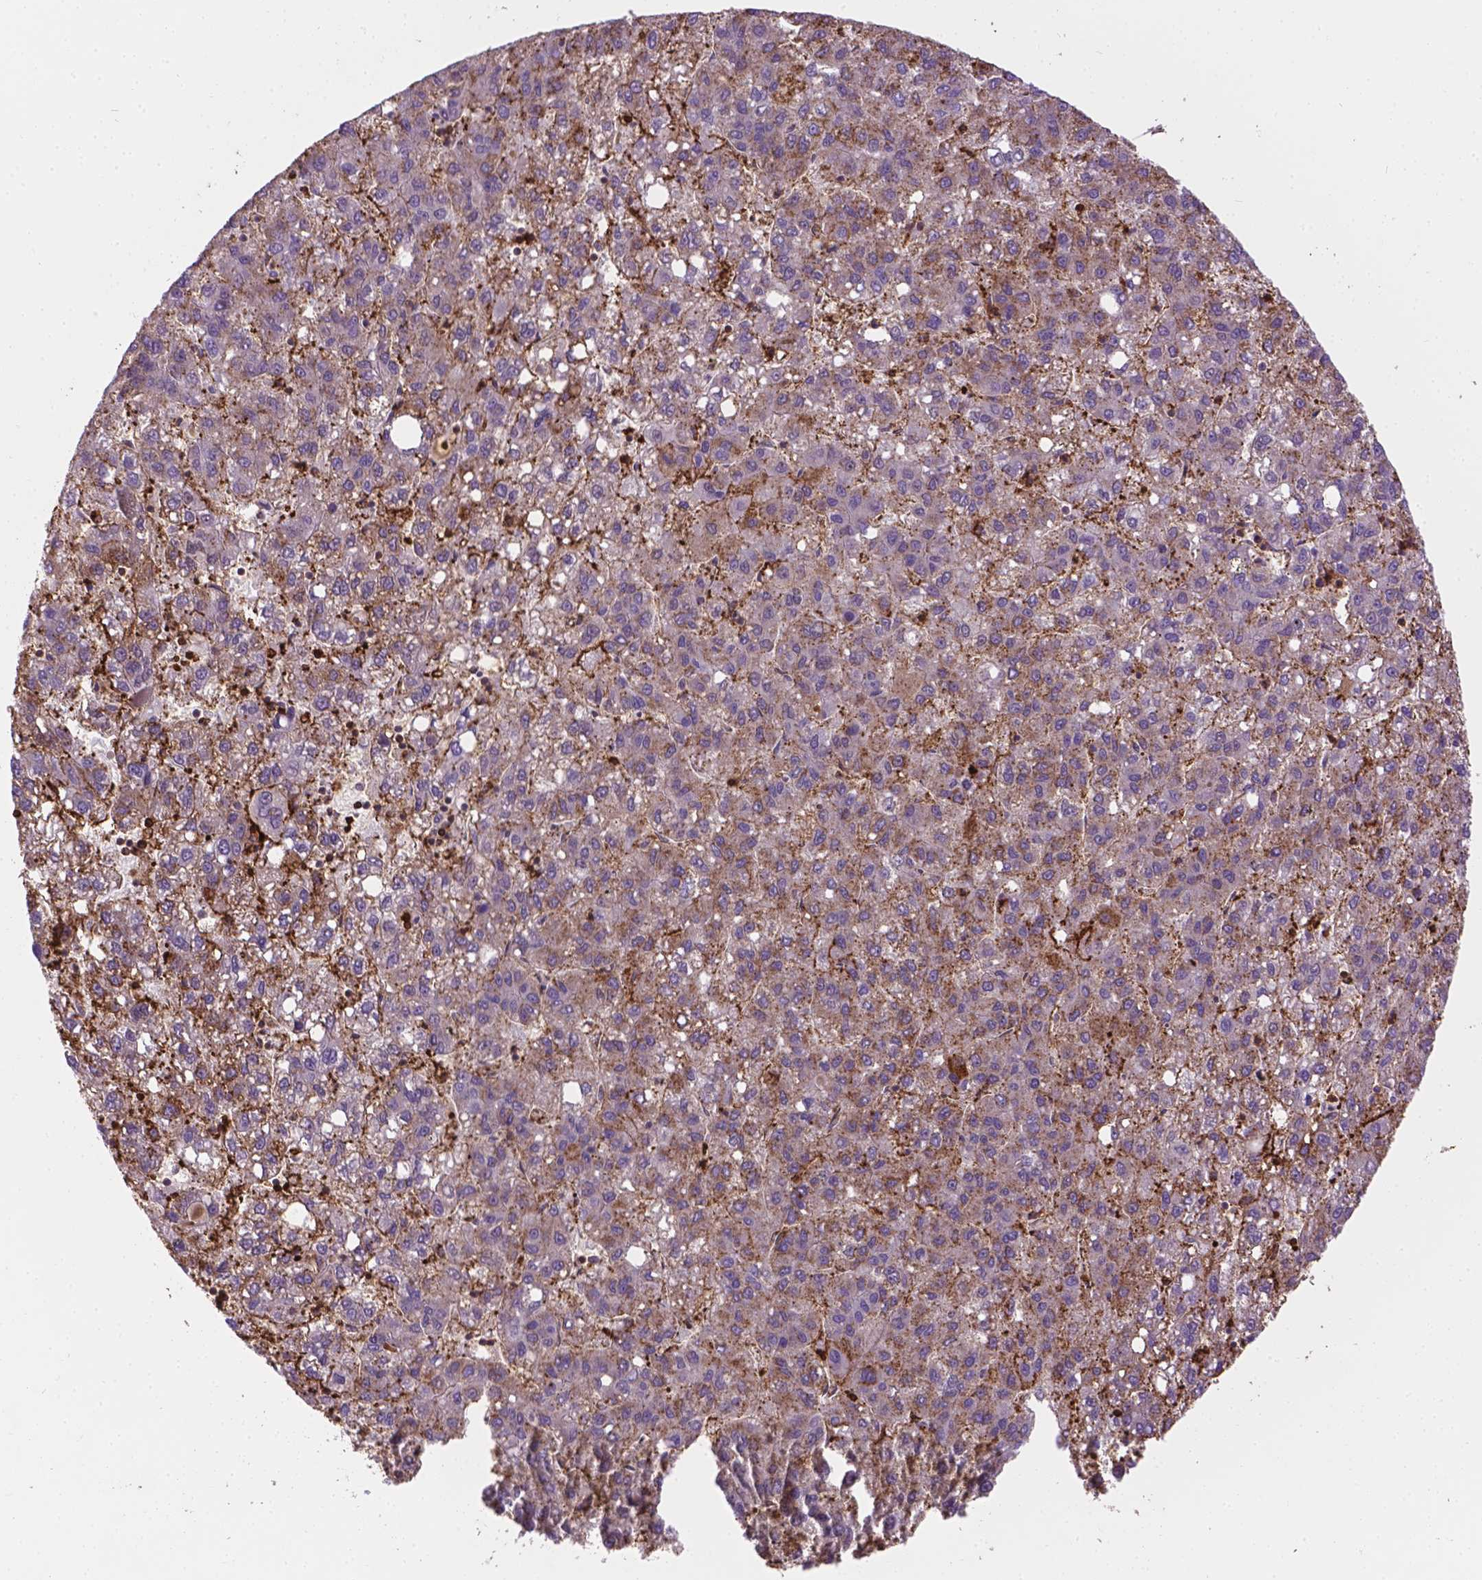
{"staining": {"intensity": "negative", "quantity": "none", "location": "none"}, "tissue": "liver cancer", "cell_type": "Tumor cells", "image_type": "cancer", "snomed": [{"axis": "morphology", "description": "Carcinoma, Hepatocellular, NOS"}, {"axis": "topography", "description": "Liver"}], "caption": "Tumor cells show no significant protein staining in liver cancer.", "gene": "ACAD10", "patient": {"sex": "female", "age": 82}}